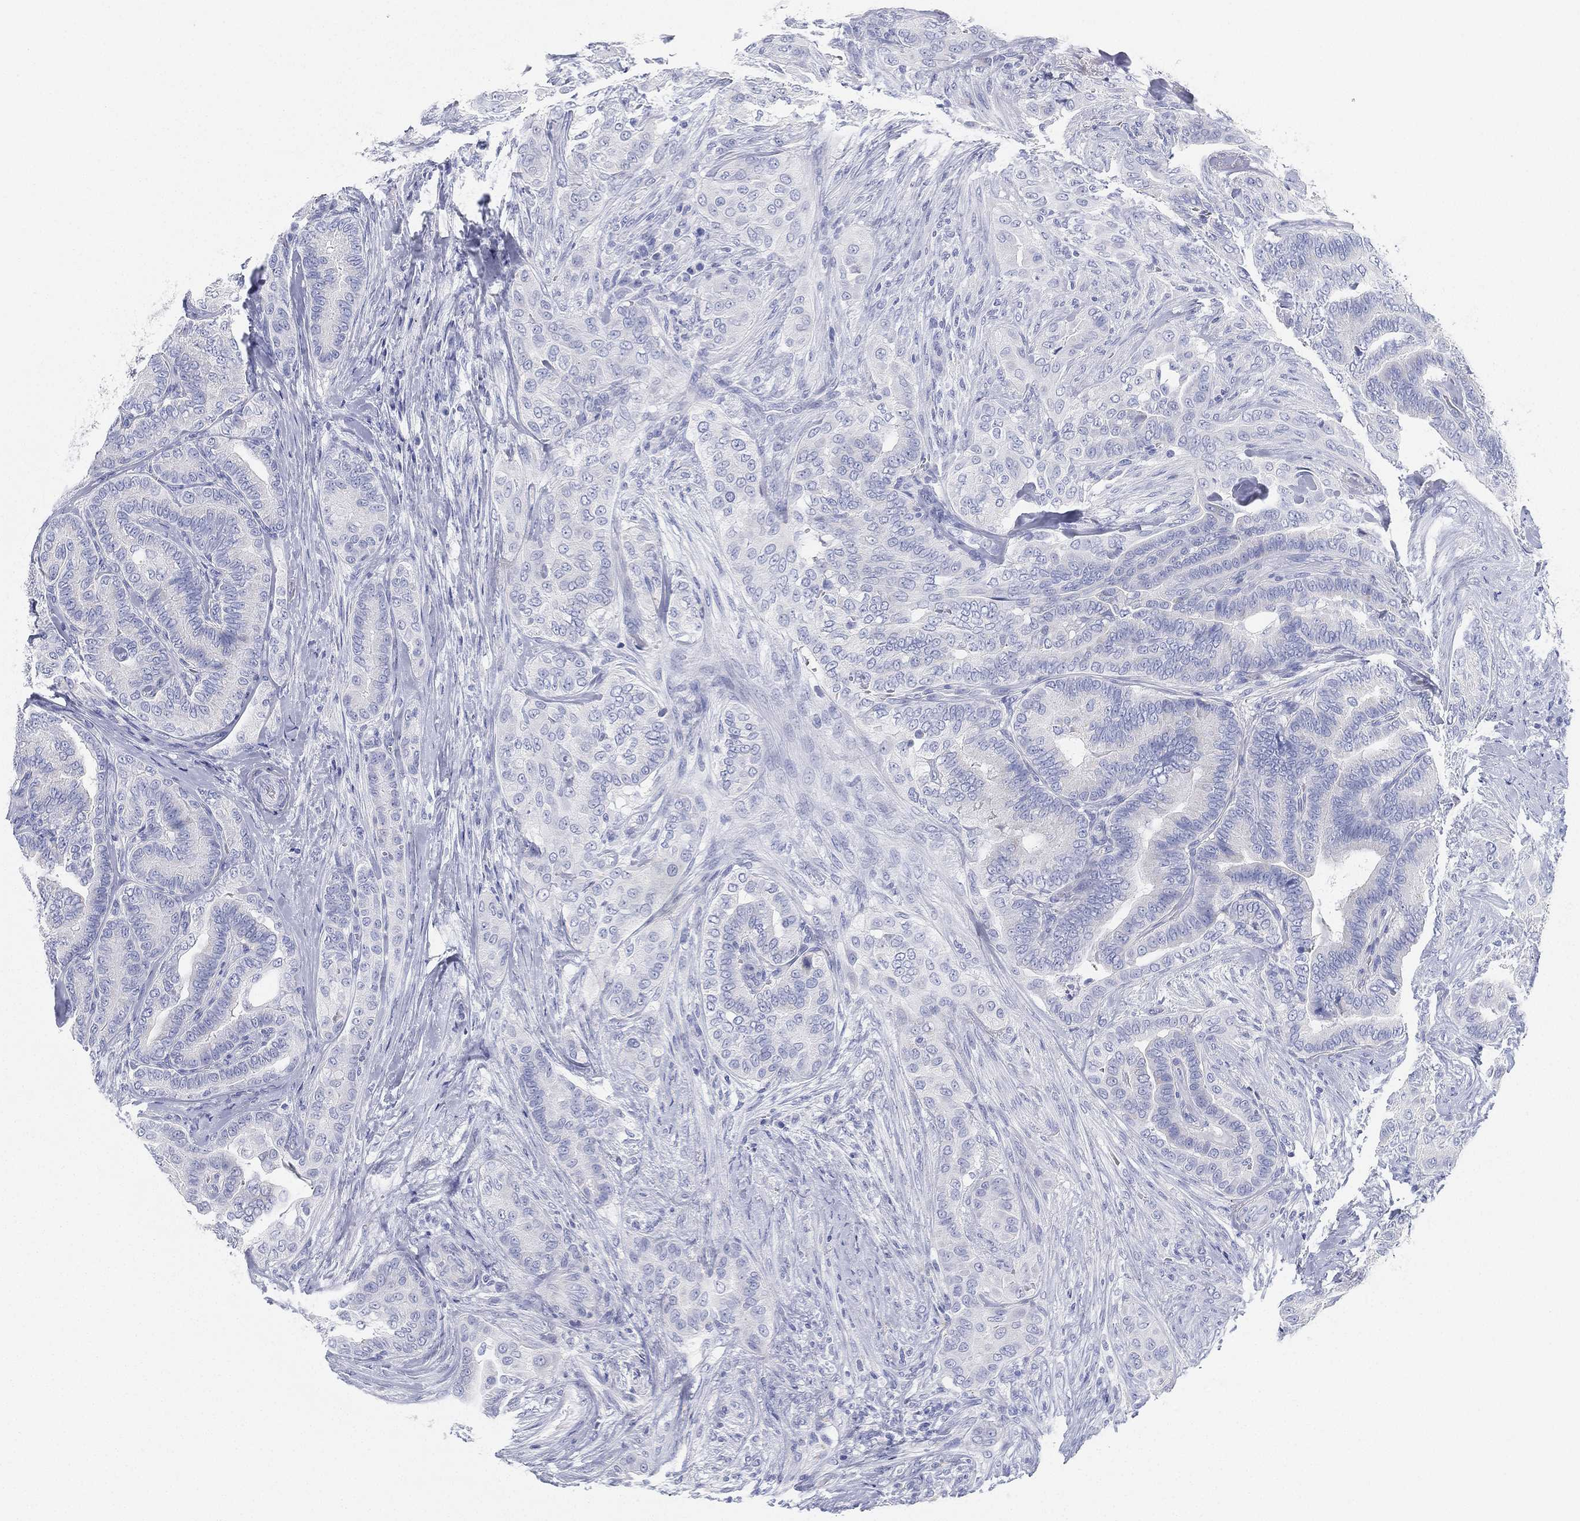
{"staining": {"intensity": "negative", "quantity": "none", "location": "none"}, "tissue": "thyroid cancer", "cell_type": "Tumor cells", "image_type": "cancer", "snomed": [{"axis": "morphology", "description": "Papillary adenocarcinoma, NOS"}, {"axis": "topography", "description": "Thyroid gland"}], "caption": "Micrograph shows no protein staining in tumor cells of thyroid cancer tissue.", "gene": "GPR61", "patient": {"sex": "male", "age": 61}}